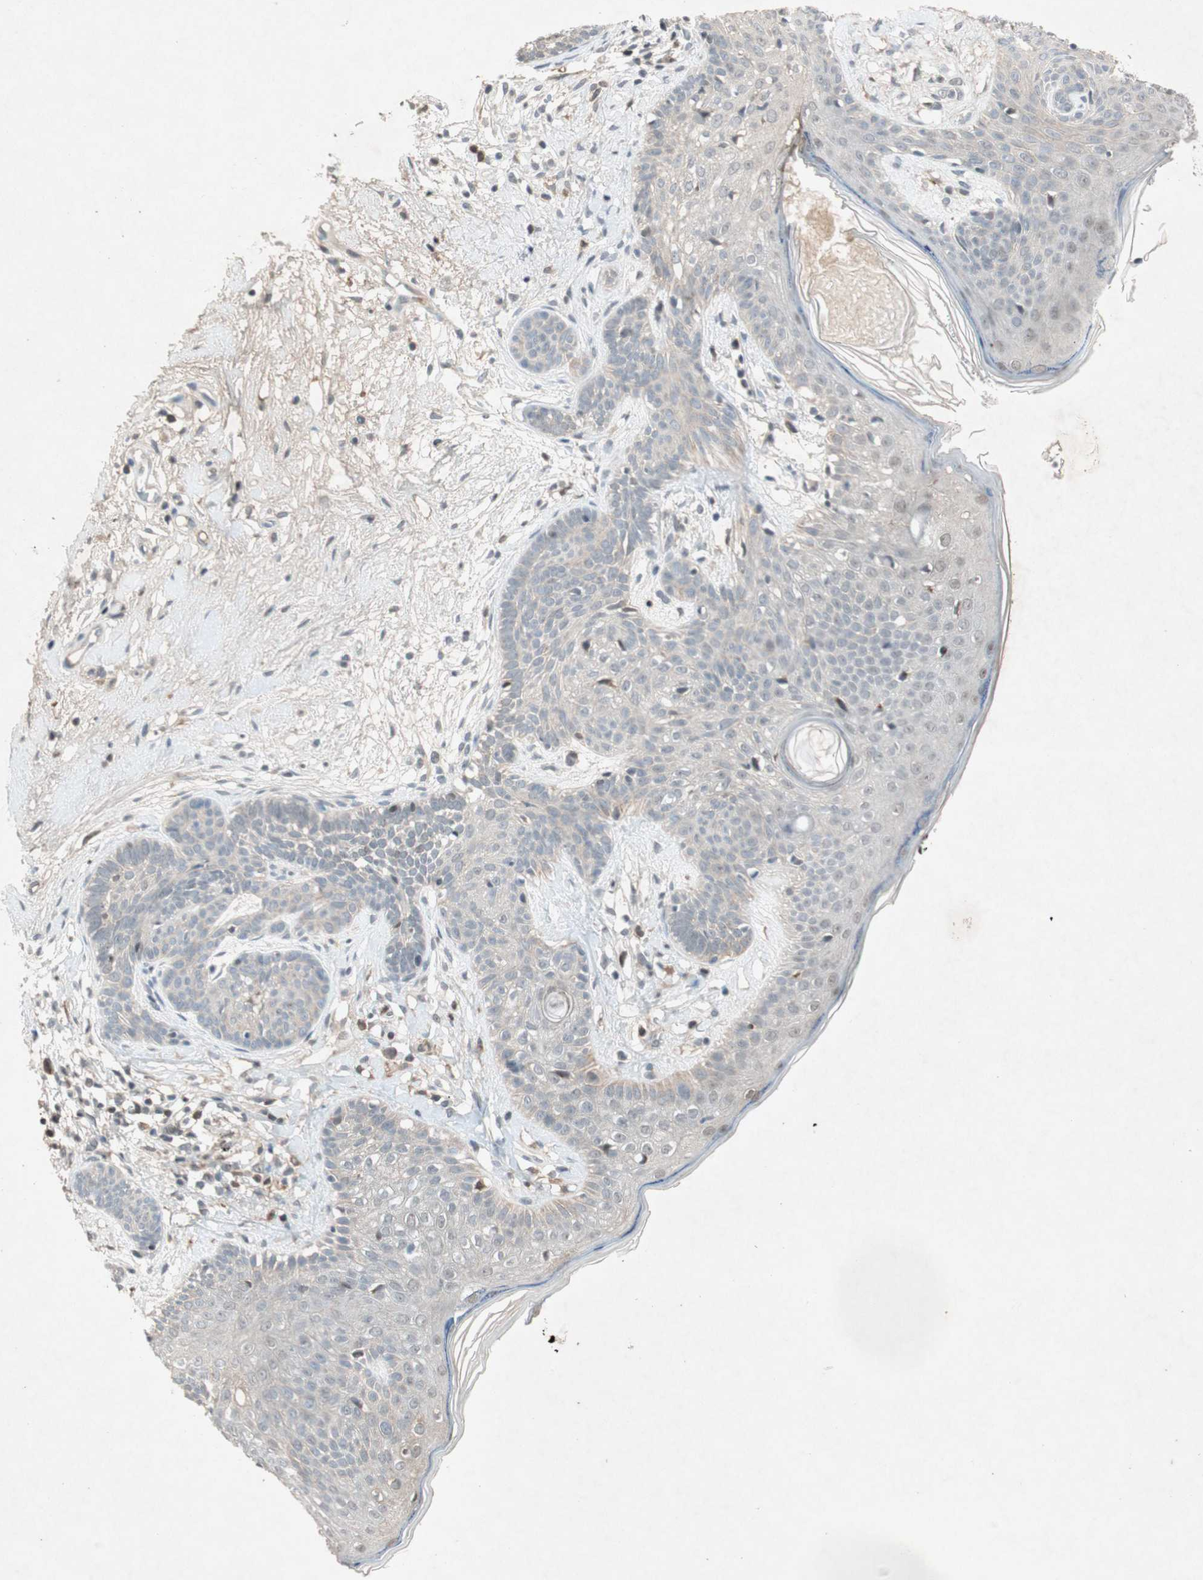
{"staining": {"intensity": "weak", "quantity": "25%-75%", "location": "cytoplasmic/membranous"}, "tissue": "skin cancer", "cell_type": "Tumor cells", "image_type": "cancer", "snomed": [{"axis": "morphology", "description": "Developmental malformation"}, {"axis": "morphology", "description": "Basal cell carcinoma"}, {"axis": "topography", "description": "Skin"}], "caption": "A low amount of weak cytoplasmic/membranous staining is seen in approximately 25%-75% of tumor cells in skin basal cell carcinoma tissue.", "gene": "RNGTT", "patient": {"sex": "female", "age": 62}}